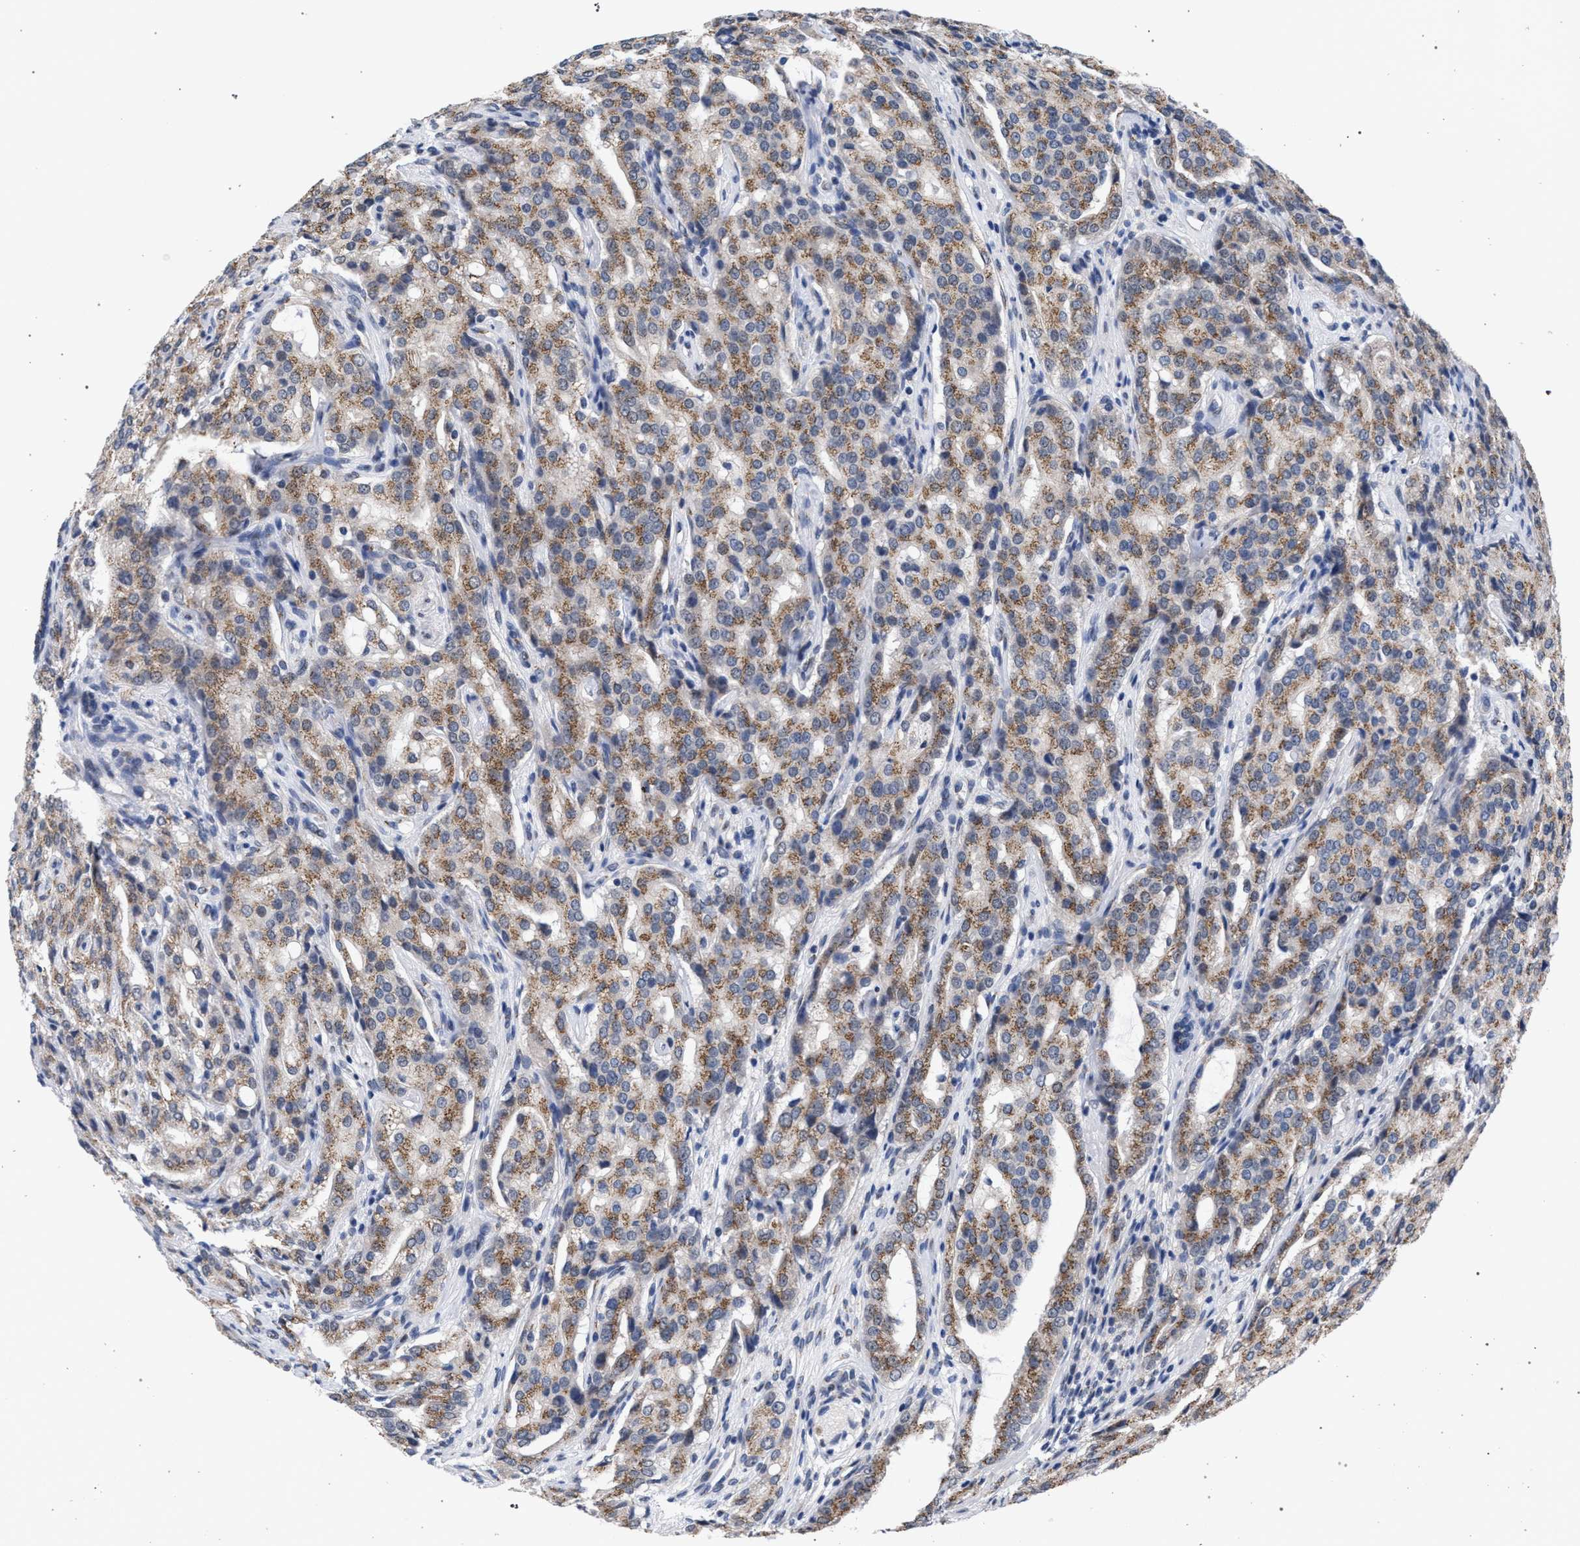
{"staining": {"intensity": "moderate", "quantity": ">75%", "location": "cytoplasmic/membranous"}, "tissue": "prostate cancer", "cell_type": "Tumor cells", "image_type": "cancer", "snomed": [{"axis": "morphology", "description": "Adenocarcinoma, High grade"}, {"axis": "topography", "description": "Prostate"}], "caption": "High-grade adenocarcinoma (prostate) stained with a brown dye demonstrates moderate cytoplasmic/membranous positive expression in about >75% of tumor cells.", "gene": "GOLGA2", "patient": {"sex": "male", "age": 72}}